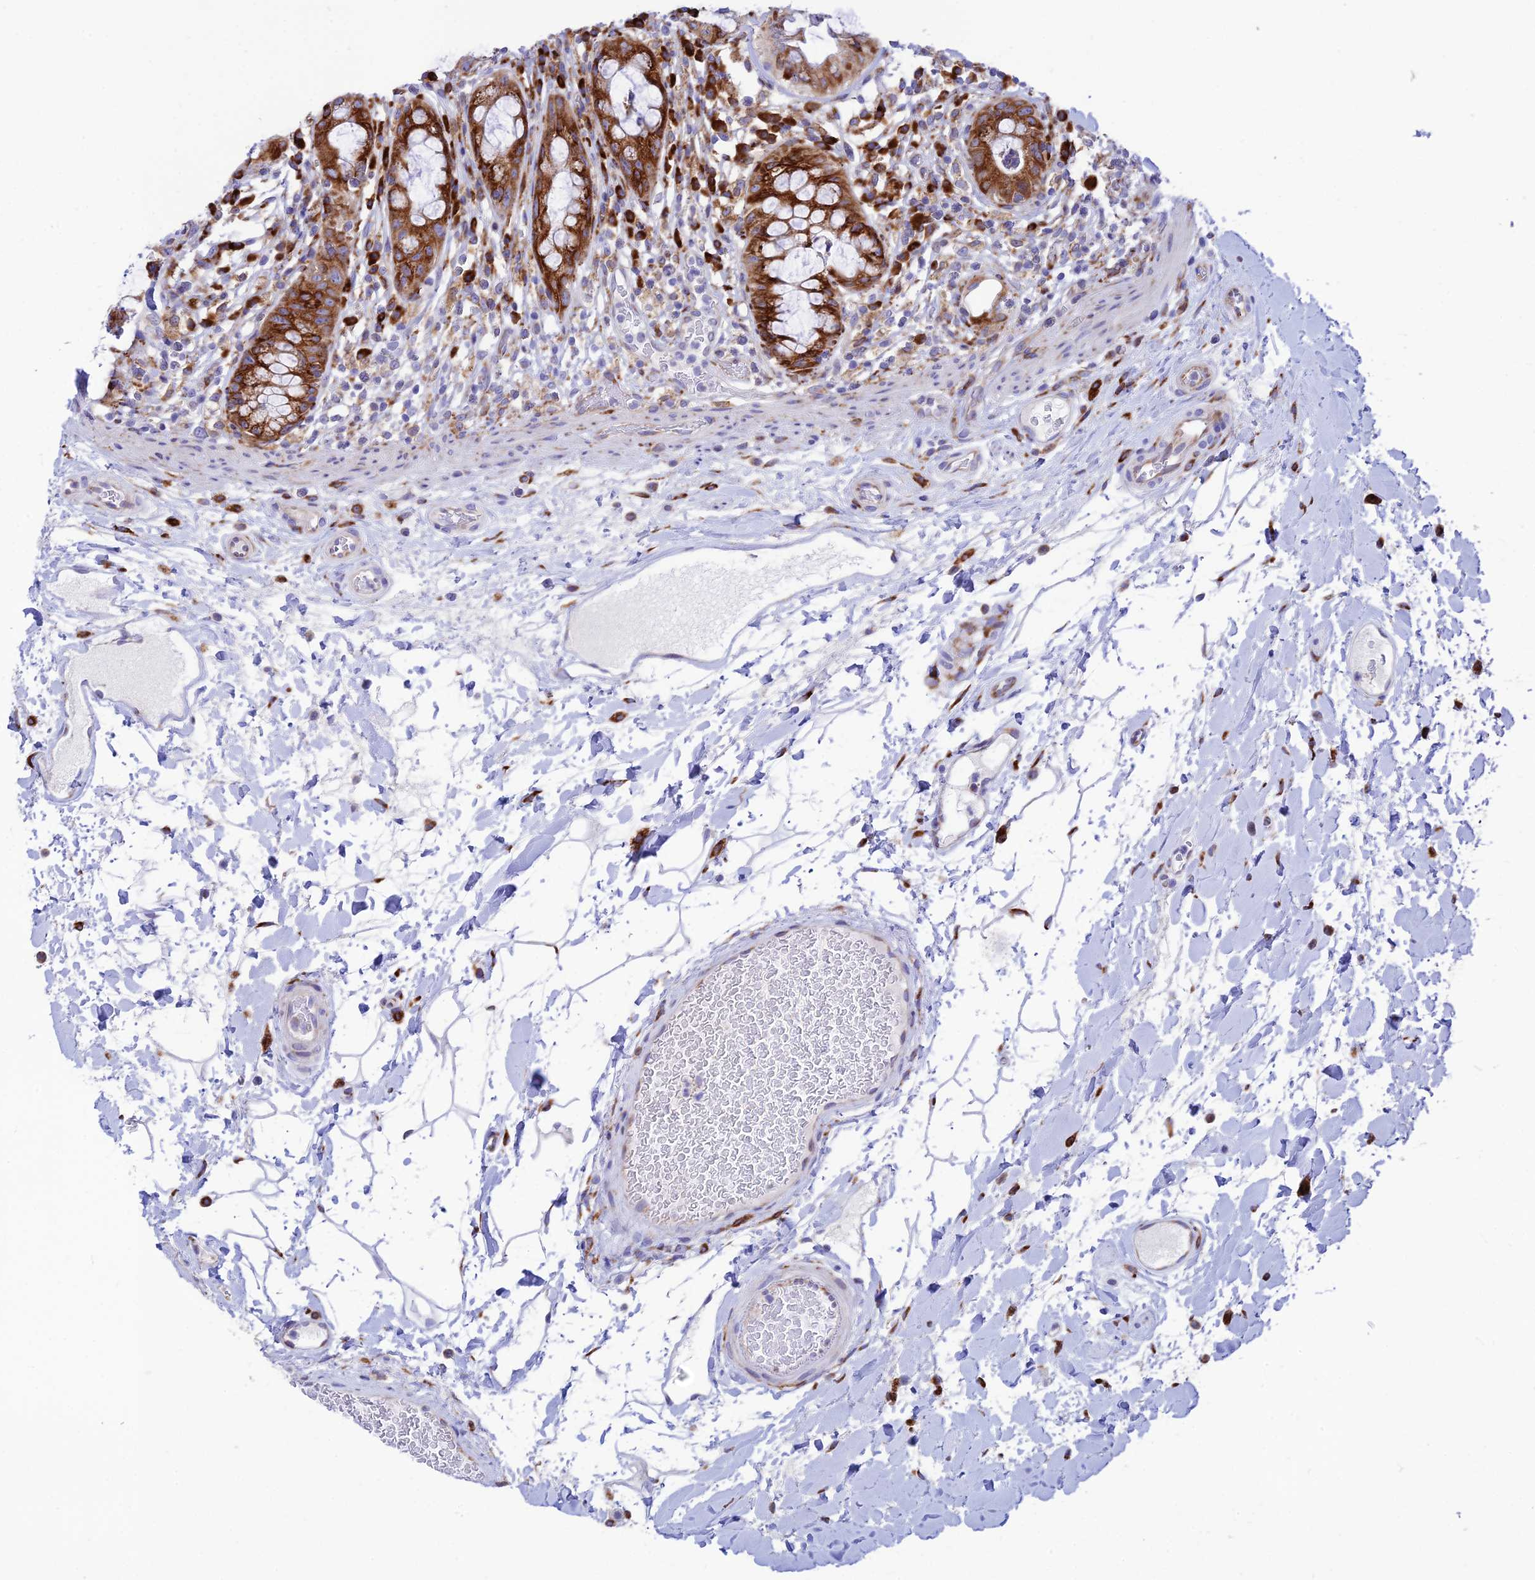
{"staining": {"intensity": "strong", "quantity": ">75%", "location": "cytoplasmic/membranous"}, "tissue": "rectum", "cell_type": "Glandular cells", "image_type": "normal", "snomed": [{"axis": "morphology", "description": "Normal tissue, NOS"}, {"axis": "topography", "description": "Rectum"}], "caption": "High-power microscopy captured an immunohistochemistry image of benign rectum, revealing strong cytoplasmic/membranous positivity in about >75% of glandular cells.", "gene": "TUBGCP6", "patient": {"sex": "female", "age": 57}}